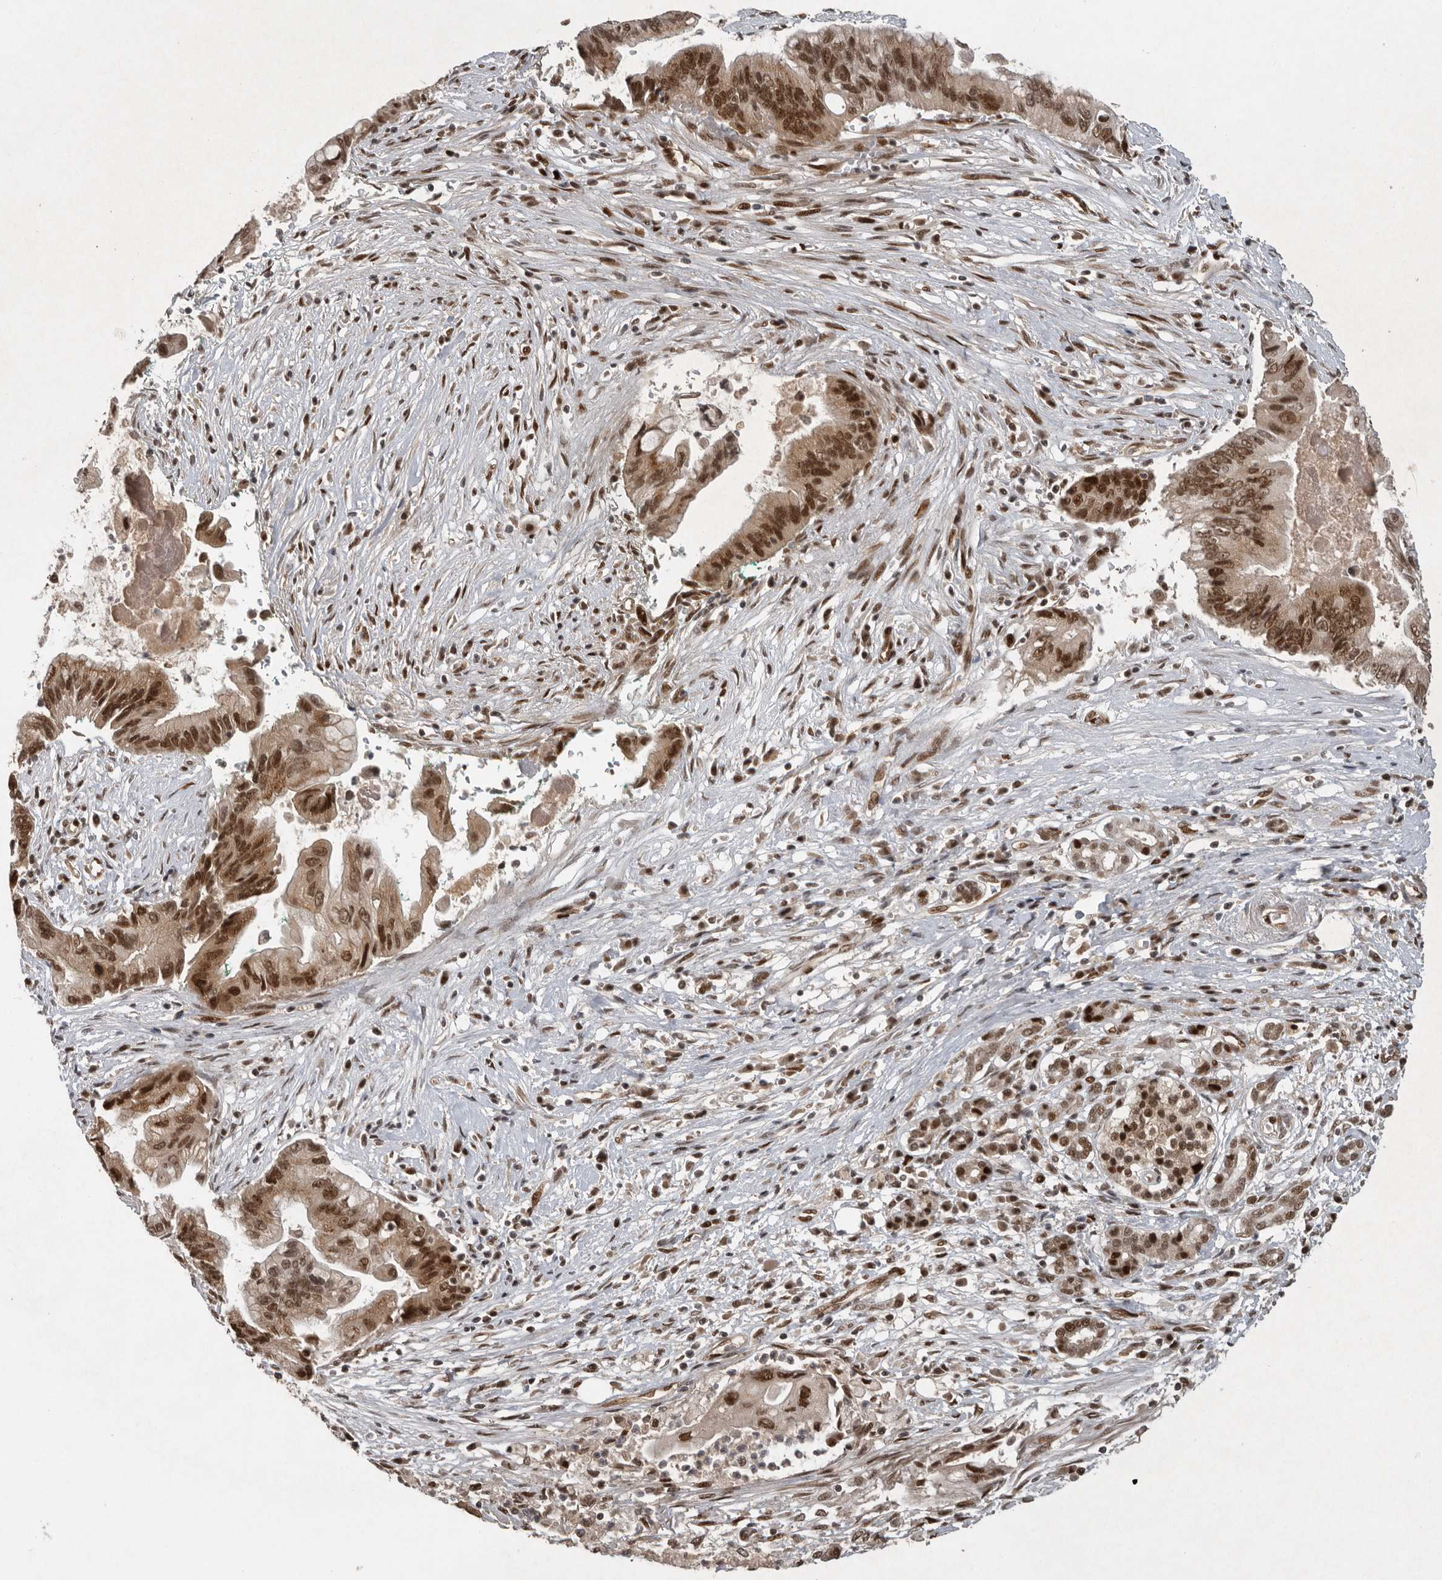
{"staining": {"intensity": "strong", "quantity": ">75%", "location": "cytoplasmic/membranous,nuclear"}, "tissue": "pancreatic cancer", "cell_type": "Tumor cells", "image_type": "cancer", "snomed": [{"axis": "morphology", "description": "Adenocarcinoma, NOS"}, {"axis": "topography", "description": "Pancreas"}], "caption": "Immunohistochemistry photomicrograph of pancreatic cancer (adenocarcinoma) stained for a protein (brown), which shows high levels of strong cytoplasmic/membranous and nuclear staining in approximately >75% of tumor cells.", "gene": "CDC27", "patient": {"sex": "male", "age": 78}}